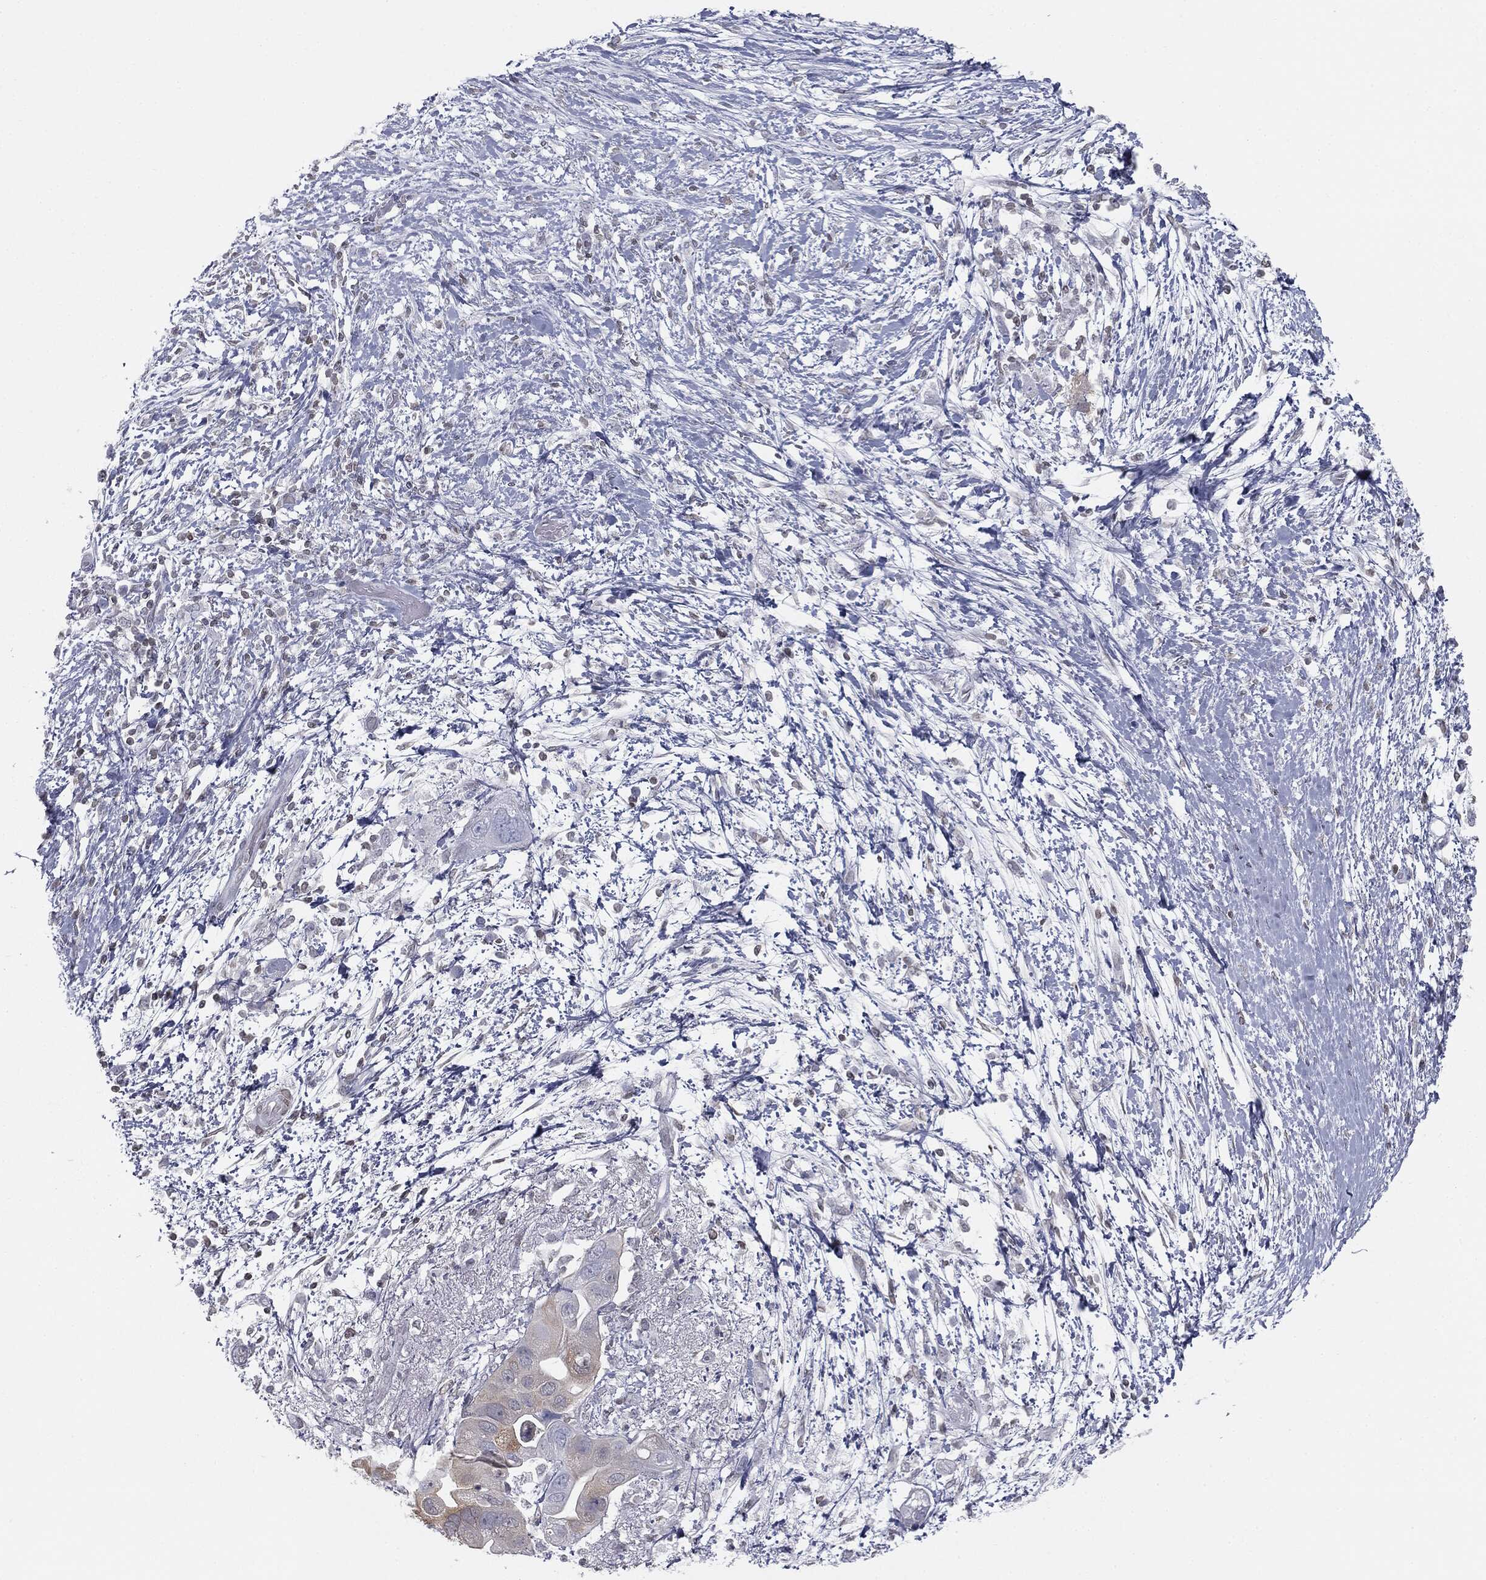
{"staining": {"intensity": "weak", "quantity": "<25%", "location": "cytoplasmic/membranous"}, "tissue": "pancreatic cancer", "cell_type": "Tumor cells", "image_type": "cancer", "snomed": [{"axis": "morphology", "description": "Adenocarcinoma, NOS"}, {"axis": "topography", "description": "Pancreas"}], "caption": "High power microscopy histopathology image of an immunohistochemistry (IHC) micrograph of pancreatic adenocarcinoma, revealing no significant staining in tumor cells.", "gene": "ALDOB", "patient": {"sex": "female", "age": 72}}